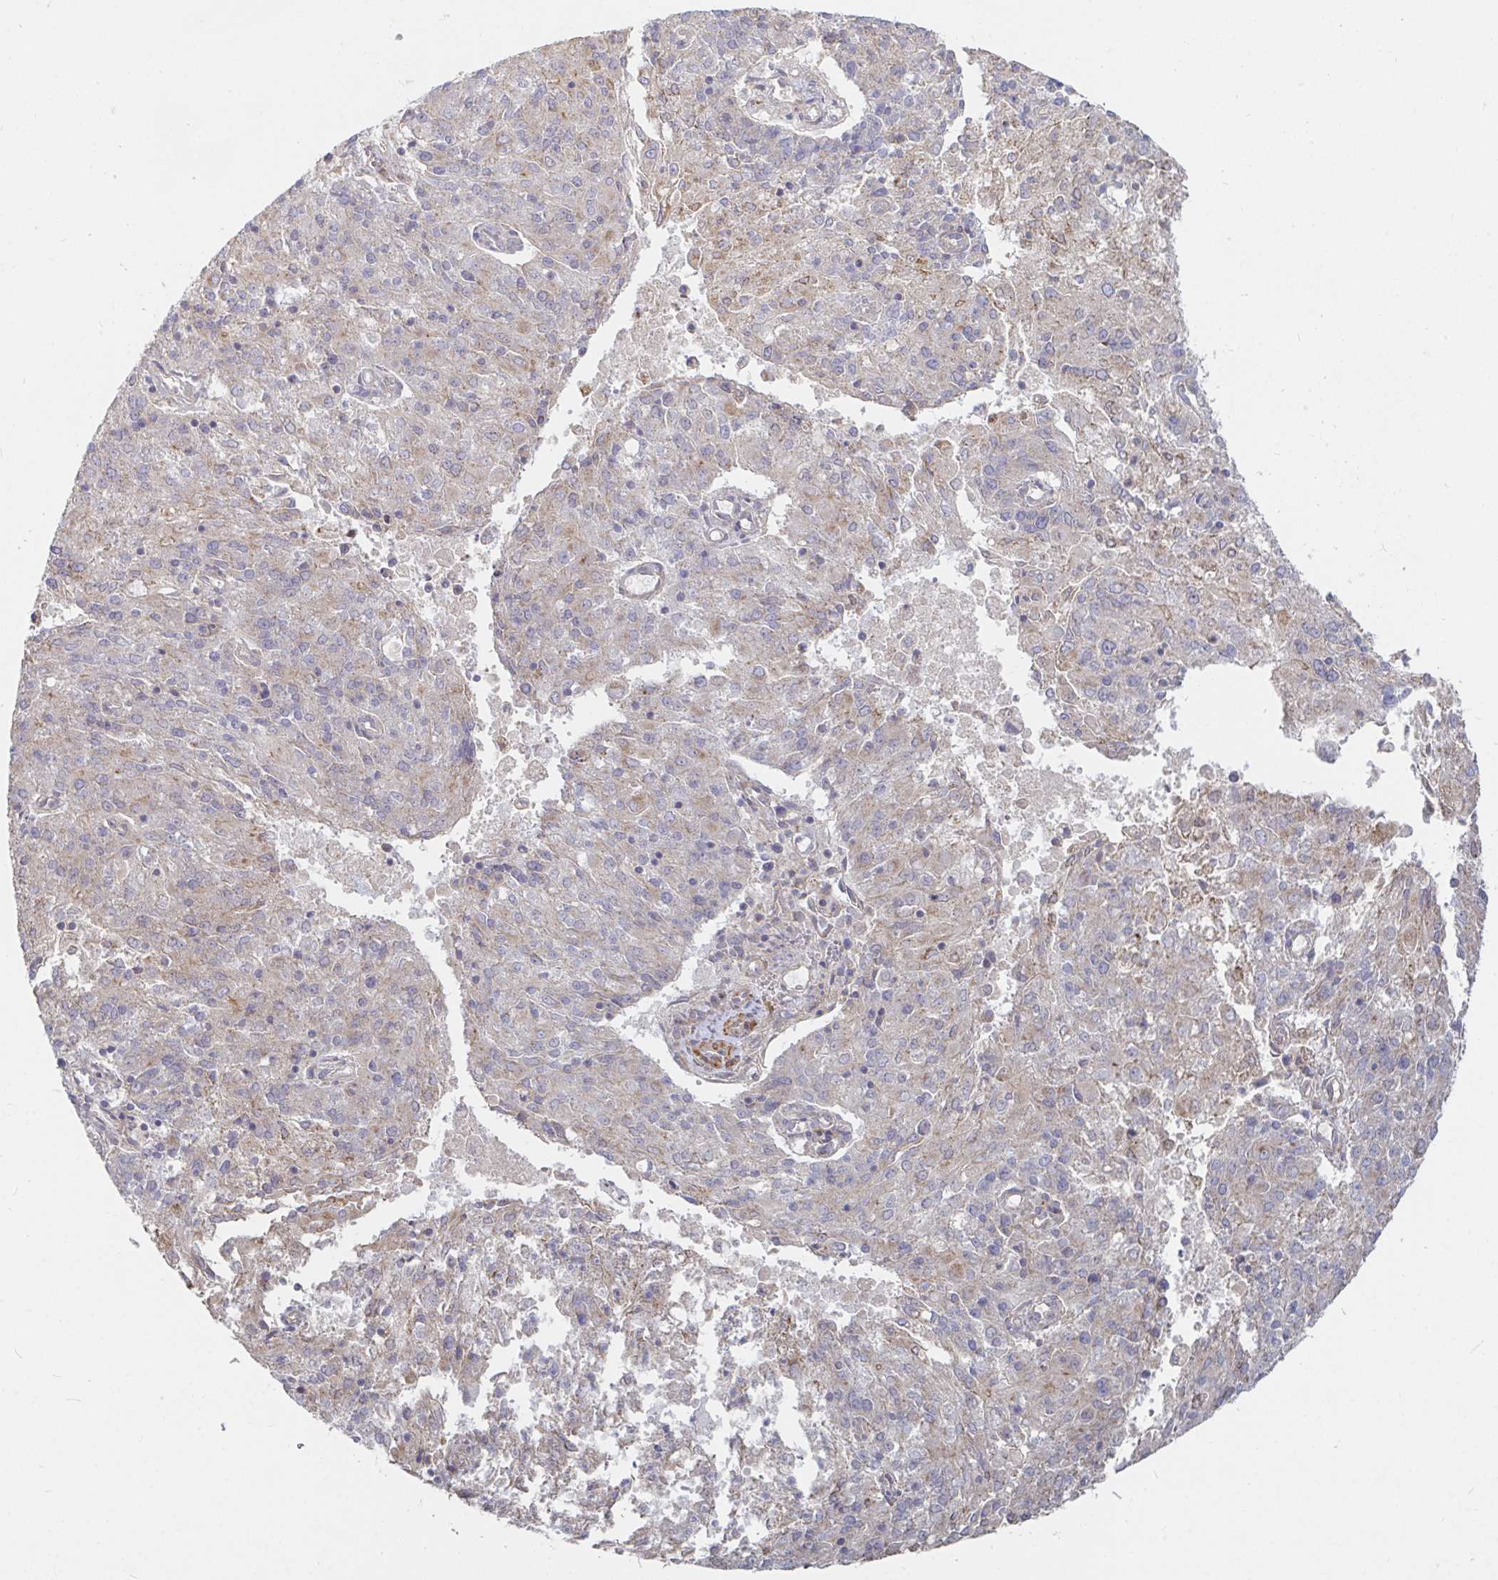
{"staining": {"intensity": "weak", "quantity": "<25%", "location": "cytoplasmic/membranous"}, "tissue": "endometrial cancer", "cell_type": "Tumor cells", "image_type": "cancer", "snomed": [{"axis": "morphology", "description": "Adenocarcinoma, NOS"}, {"axis": "topography", "description": "Endometrium"}], "caption": "The micrograph demonstrates no significant staining in tumor cells of endometrial adenocarcinoma.", "gene": "SSH2", "patient": {"sex": "female", "age": 82}}